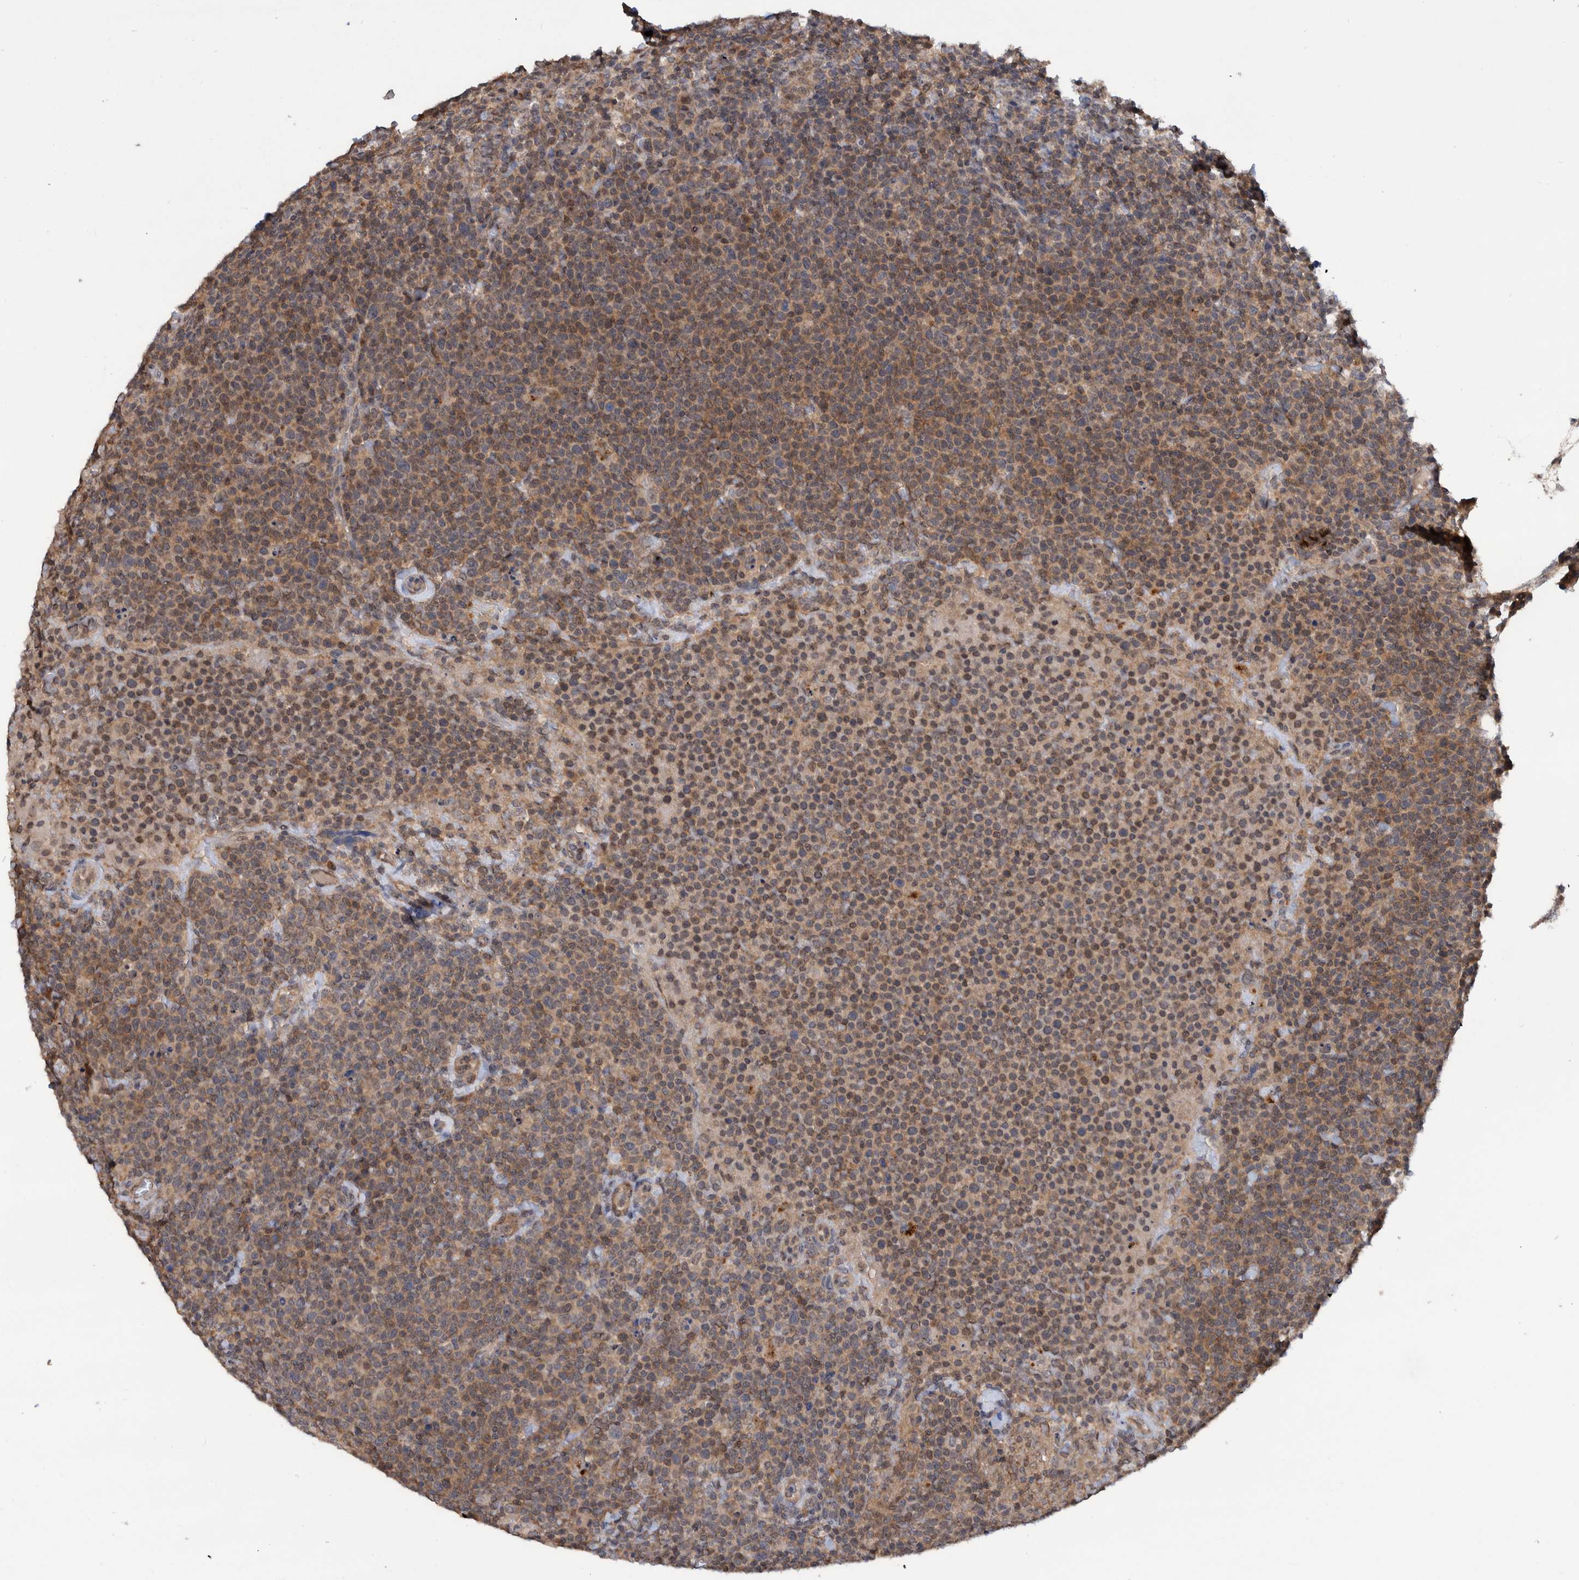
{"staining": {"intensity": "weak", "quantity": ">75%", "location": "cytoplasmic/membranous"}, "tissue": "lymphoma", "cell_type": "Tumor cells", "image_type": "cancer", "snomed": [{"axis": "morphology", "description": "Malignant lymphoma, non-Hodgkin's type, High grade"}, {"axis": "topography", "description": "Lymph node"}], "caption": "Immunohistochemical staining of lymphoma shows weak cytoplasmic/membranous protein staining in about >75% of tumor cells.", "gene": "PLPBP", "patient": {"sex": "male", "age": 61}}